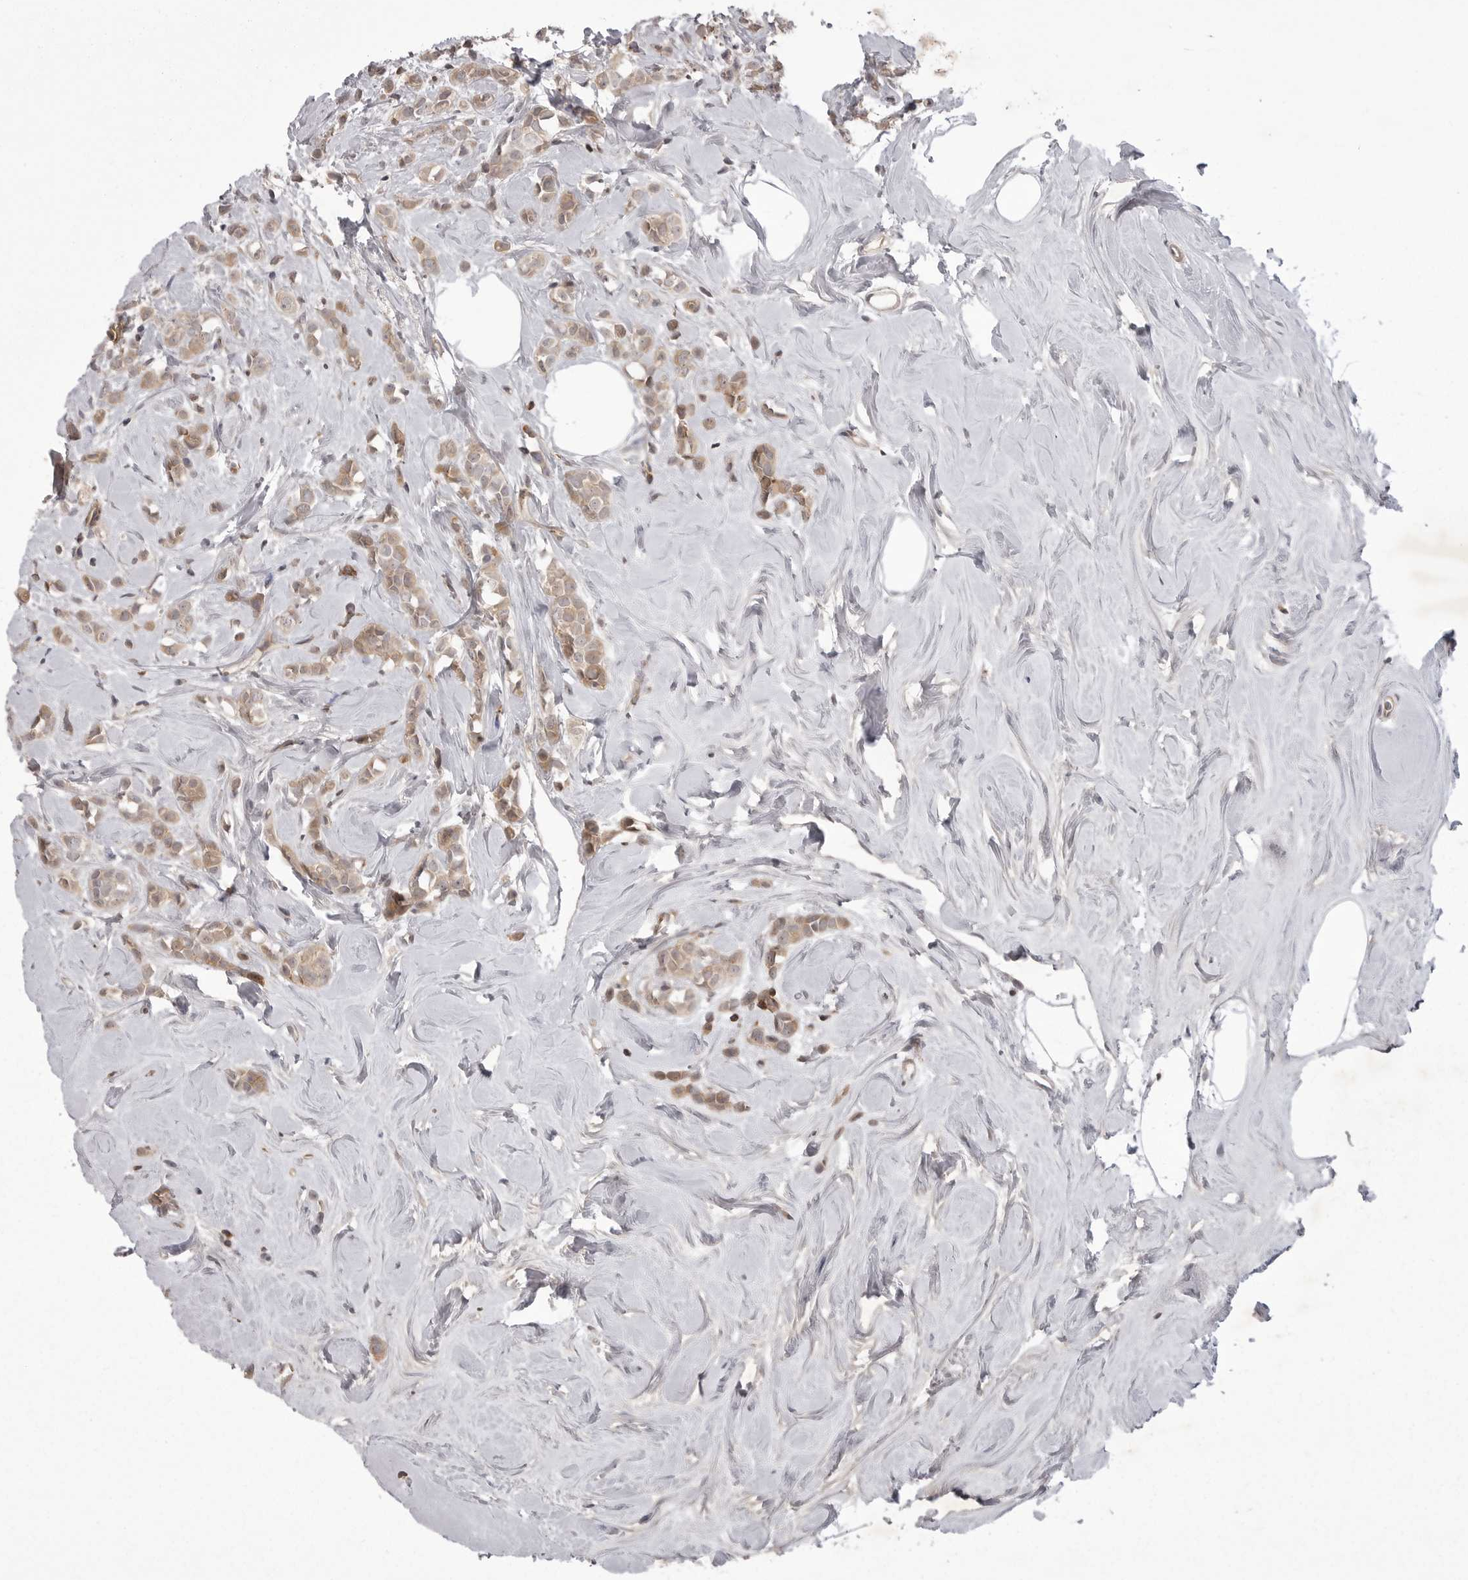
{"staining": {"intensity": "weak", "quantity": ">75%", "location": "cytoplasmic/membranous"}, "tissue": "breast cancer", "cell_type": "Tumor cells", "image_type": "cancer", "snomed": [{"axis": "morphology", "description": "Lobular carcinoma"}, {"axis": "topography", "description": "Breast"}], "caption": "A brown stain highlights weak cytoplasmic/membranous expression of a protein in breast cancer tumor cells. The staining was performed using DAB (3,3'-diaminobenzidine) to visualize the protein expression in brown, while the nuclei were stained in blue with hematoxylin (Magnification: 20x).", "gene": "STK24", "patient": {"sex": "female", "age": 47}}